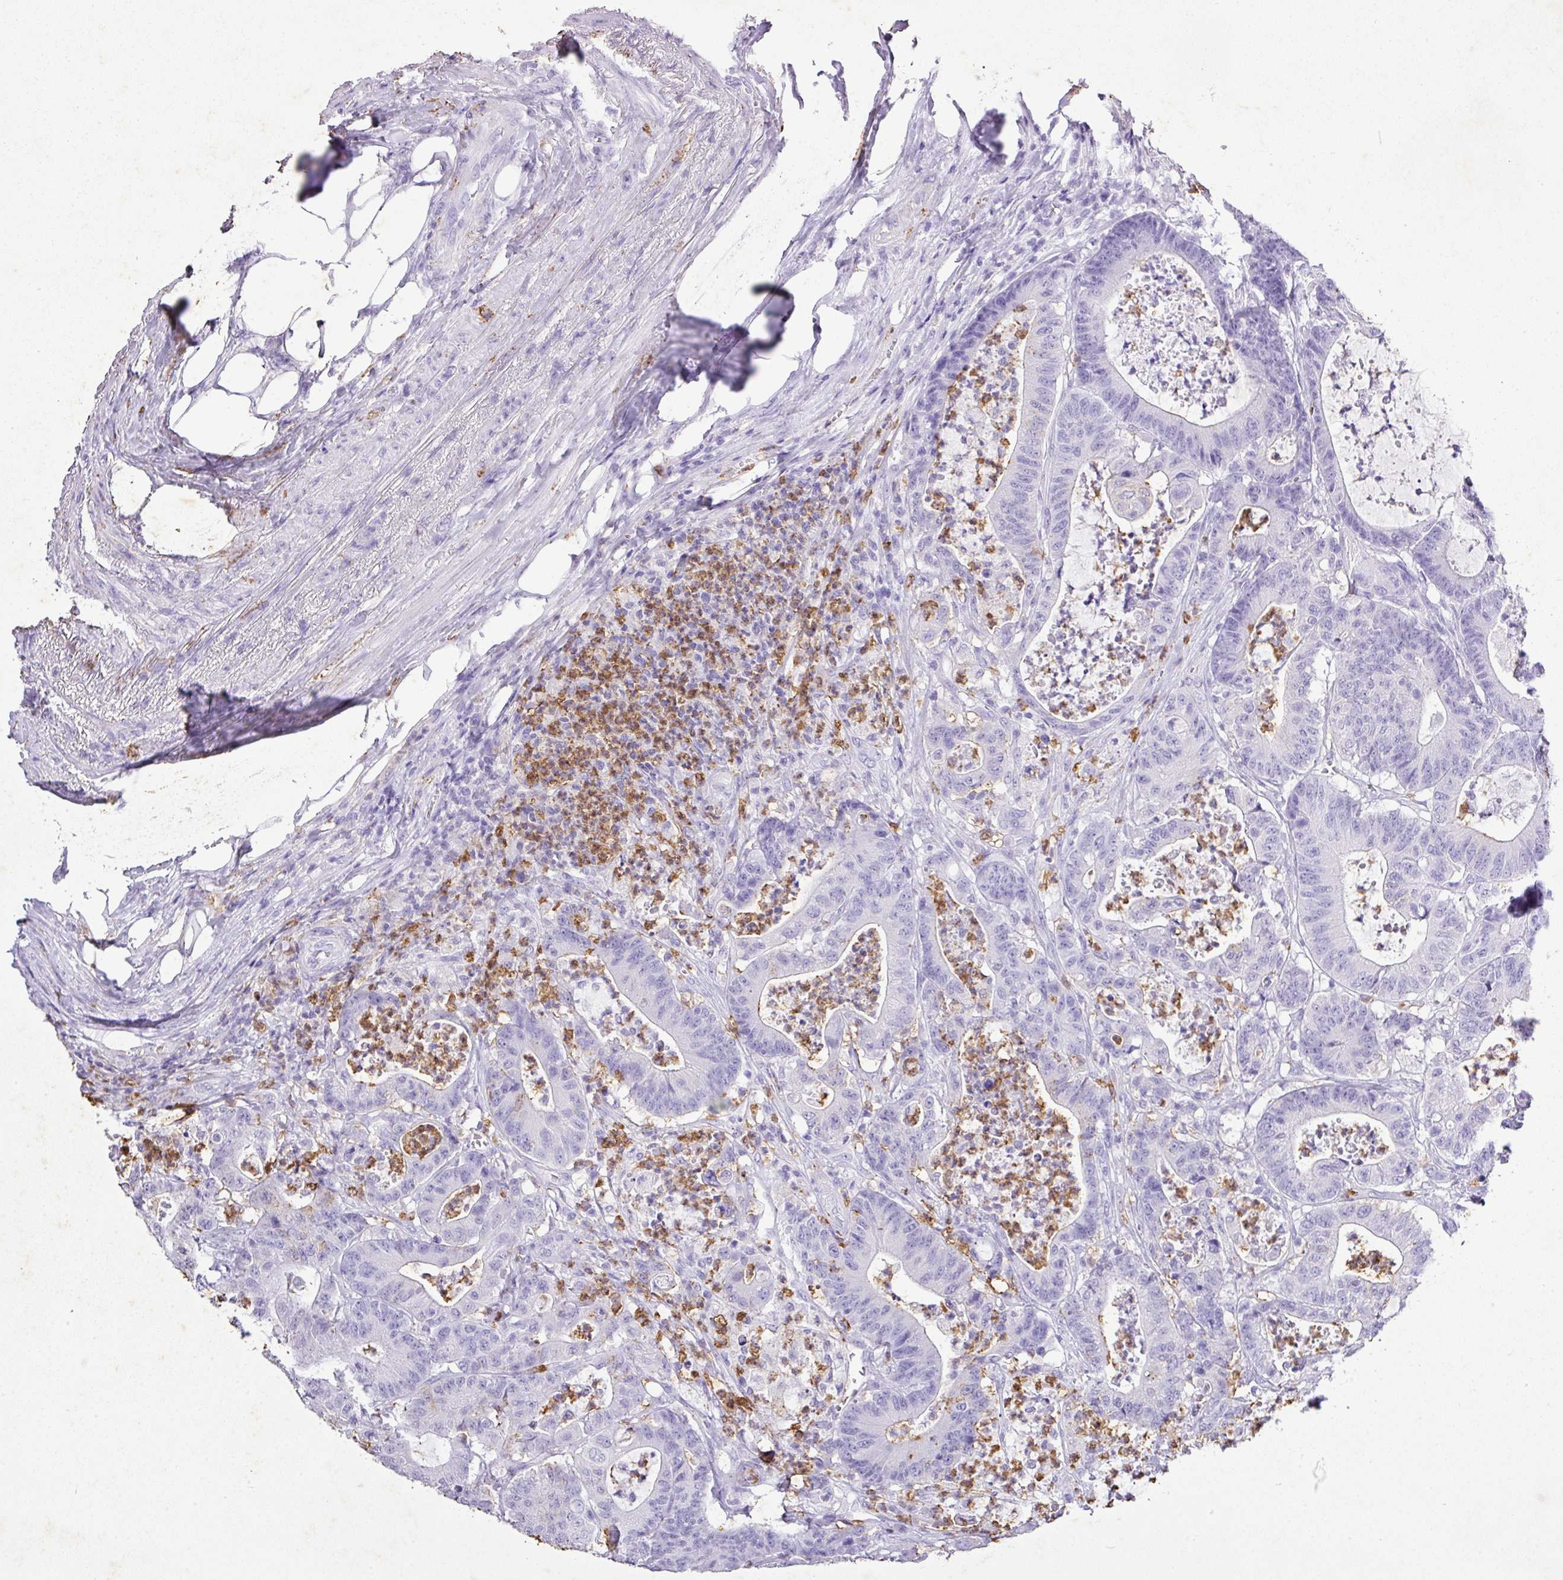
{"staining": {"intensity": "negative", "quantity": "none", "location": "none"}, "tissue": "colorectal cancer", "cell_type": "Tumor cells", "image_type": "cancer", "snomed": [{"axis": "morphology", "description": "Adenocarcinoma, NOS"}, {"axis": "topography", "description": "Colon"}], "caption": "Tumor cells show no significant protein positivity in colorectal cancer (adenocarcinoma).", "gene": "KCNJ11", "patient": {"sex": "female", "age": 84}}